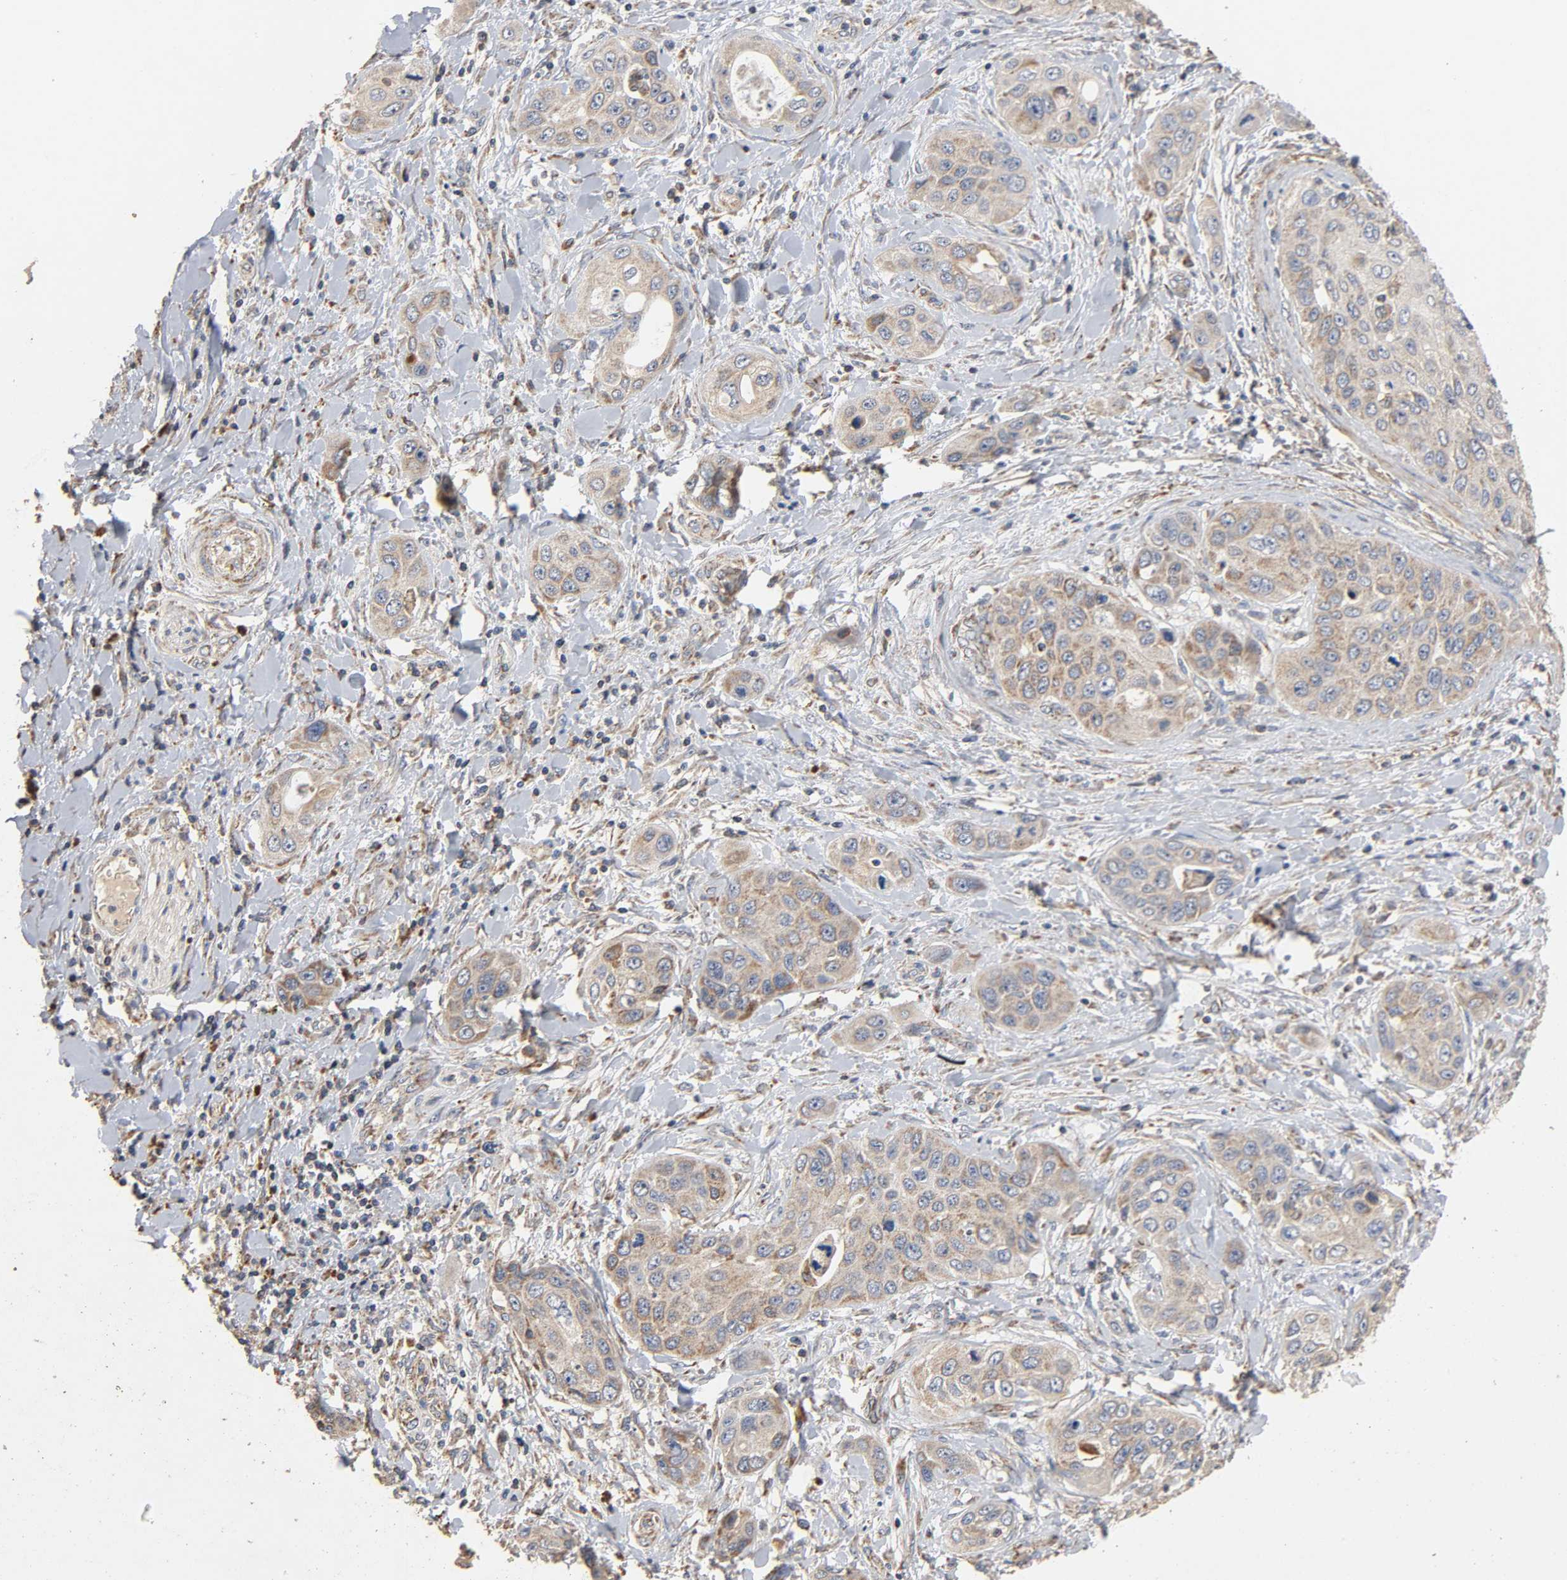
{"staining": {"intensity": "weak", "quantity": ">75%", "location": "cytoplasmic/membranous"}, "tissue": "pancreatic cancer", "cell_type": "Tumor cells", "image_type": "cancer", "snomed": [{"axis": "morphology", "description": "Adenocarcinoma, NOS"}, {"axis": "topography", "description": "Pancreas"}], "caption": "Adenocarcinoma (pancreatic) stained for a protein demonstrates weak cytoplasmic/membranous positivity in tumor cells.", "gene": "NDUFS3", "patient": {"sex": "female", "age": 70}}